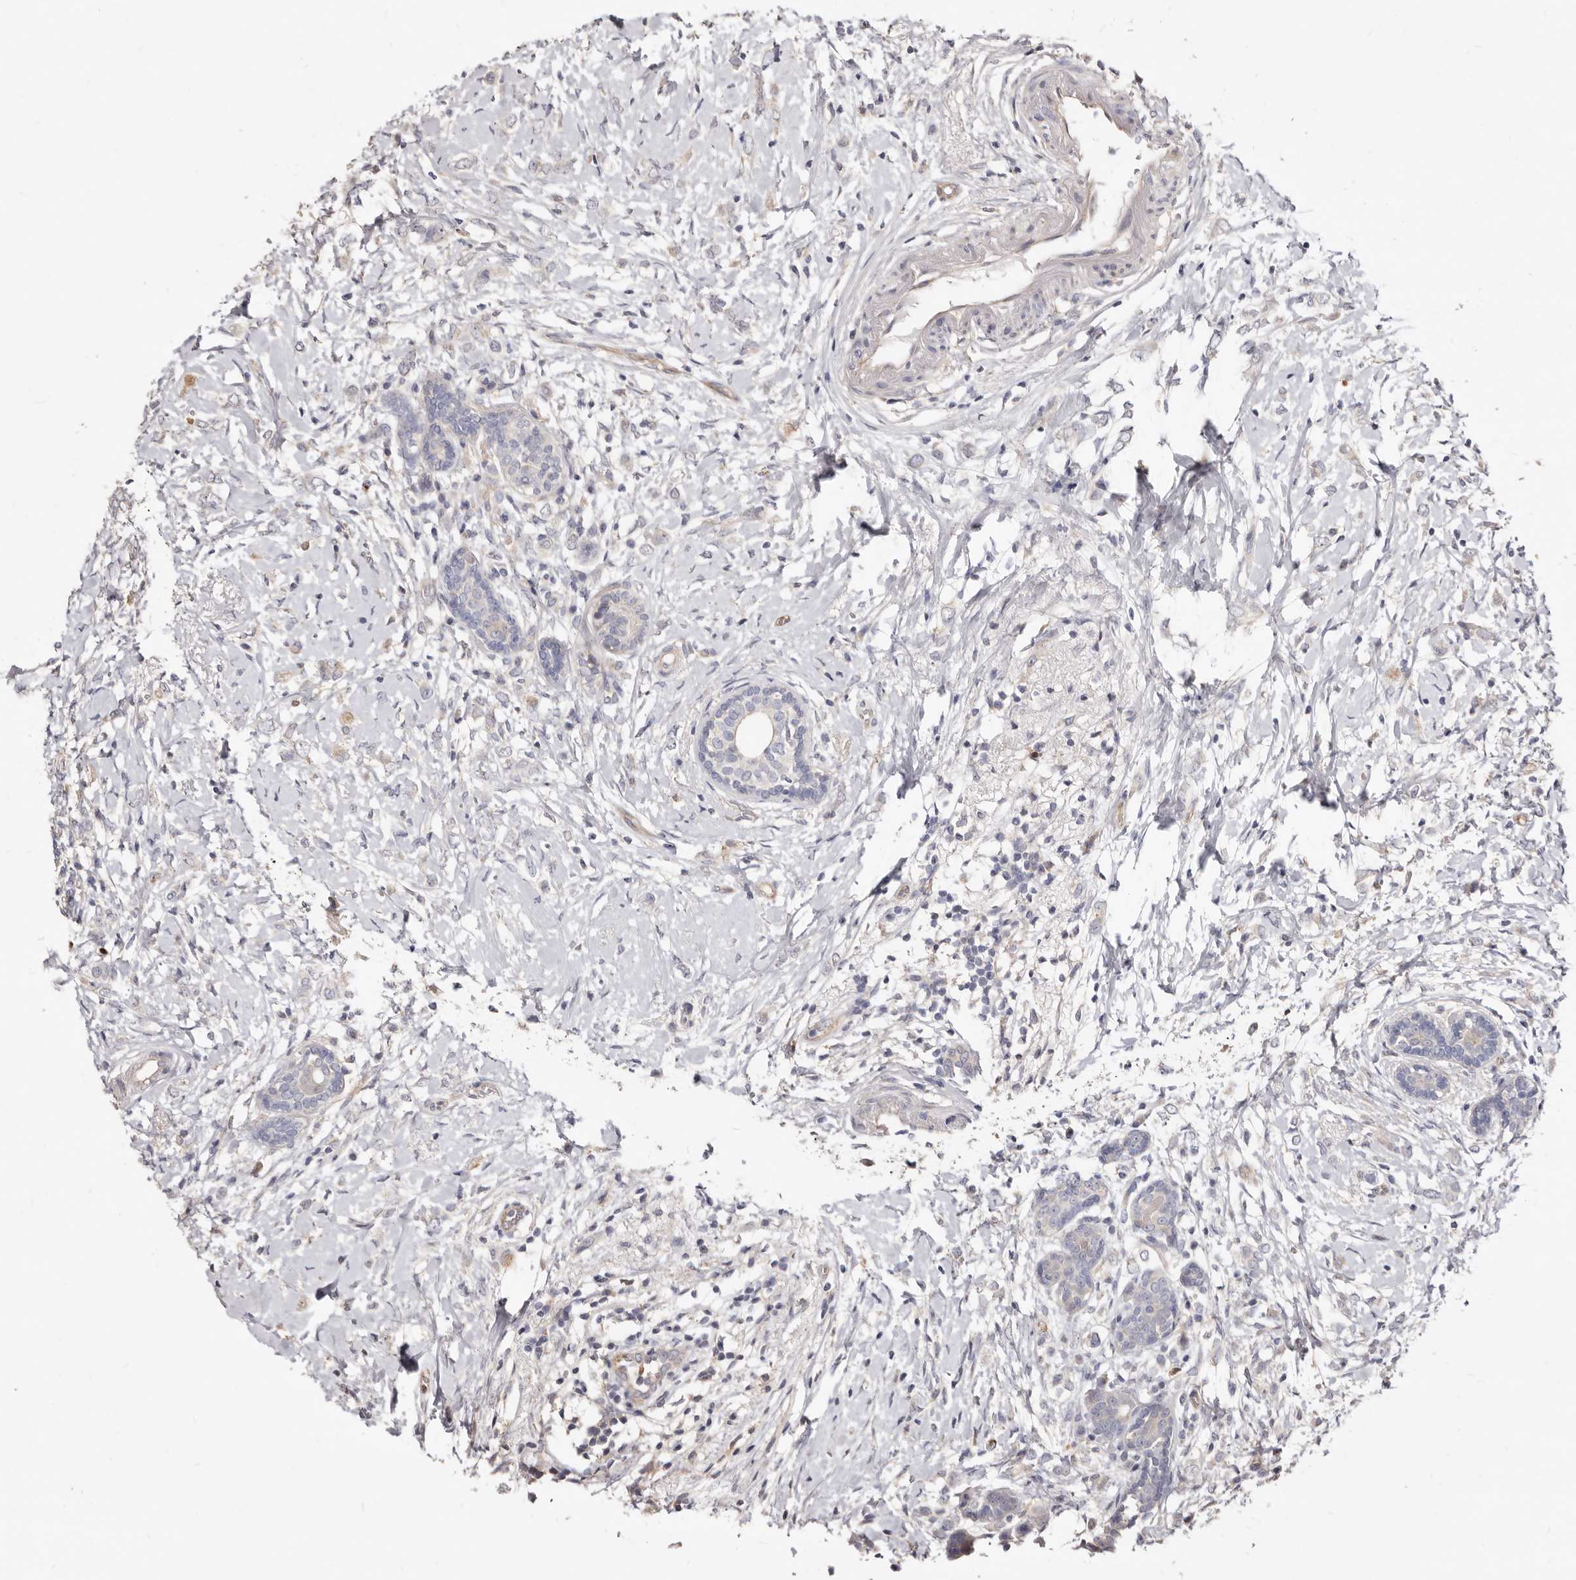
{"staining": {"intensity": "weak", "quantity": "<25%", "location": "cytoplasmic/membranous"}, "tissue": "breast cancer", "cell_type": "Tumor cells", "image_type": "cancer", "snomed": [{"axis": "morphology", "description": "Normal tissue, NOS"}, {"axis": "morphology", "description": "Lobular carcinoma"}, {"axis": "topography", "description": "Breast"}], "caption": "DAB (3,3'-diaminobenzidine) immunohistochemical staining of breast cancer exhibits no significant positivity in tumor cells.", "gene": "LRRC25", "patient": {"sex": "female", "age": 47}}